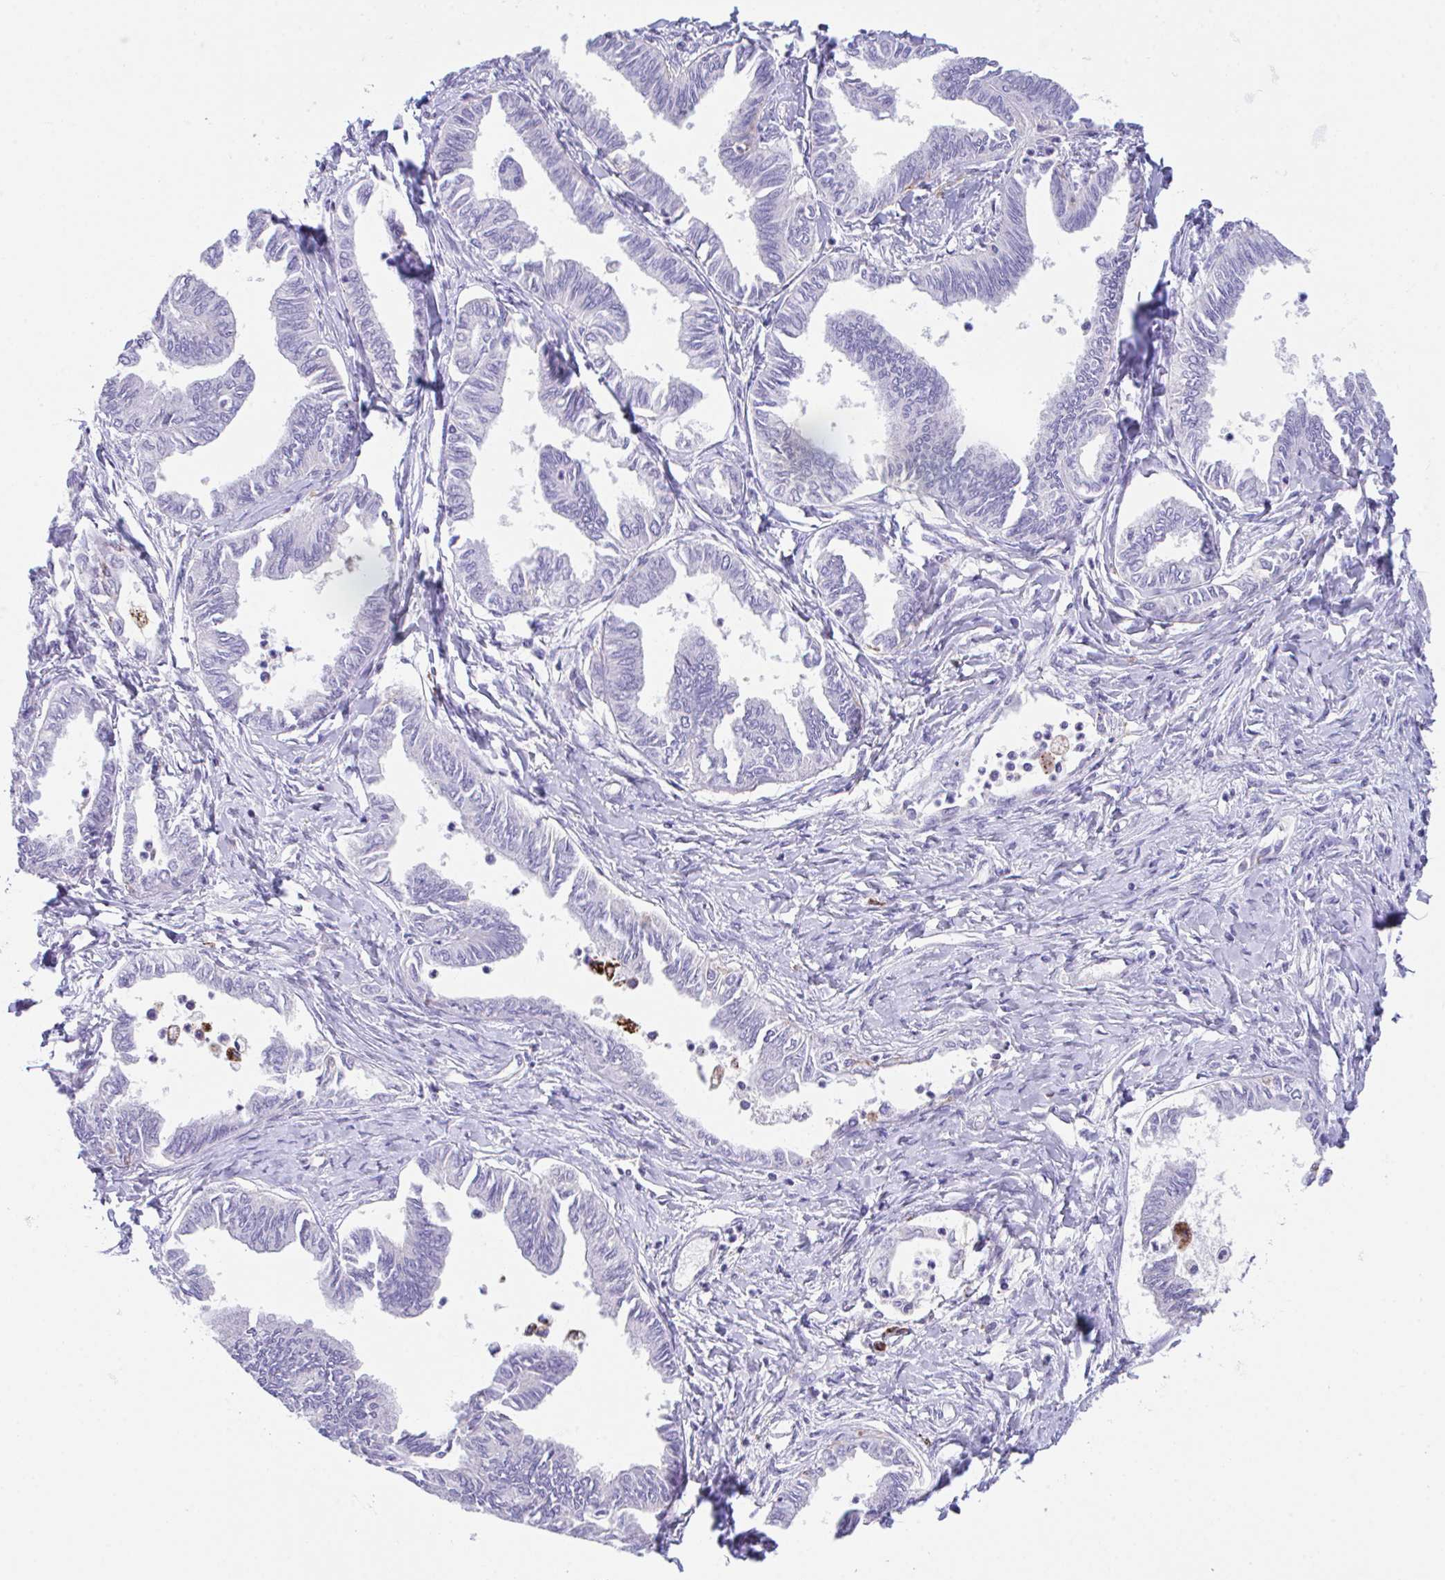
{"staining": {"intensity": "negative", "quantity": "none", "location": "none"}, "tissue": "ovarian cancer", "cell_type": "Tumor cells", "image_type": "cancer", "snomed": [{"axis": "morphology", "description": "Carcinoma, endometroid"}, {"axis": "topography", "description": "Ovary"}], "caption": "DAB (3,3'-diaminobenzidine) immunohistochemical staining of endometroid carcinoma (ovarian) exhibits no significant expression in tumor cells.", "gene": "HACD4", "patient": {"sex": "female", "age": 70}}